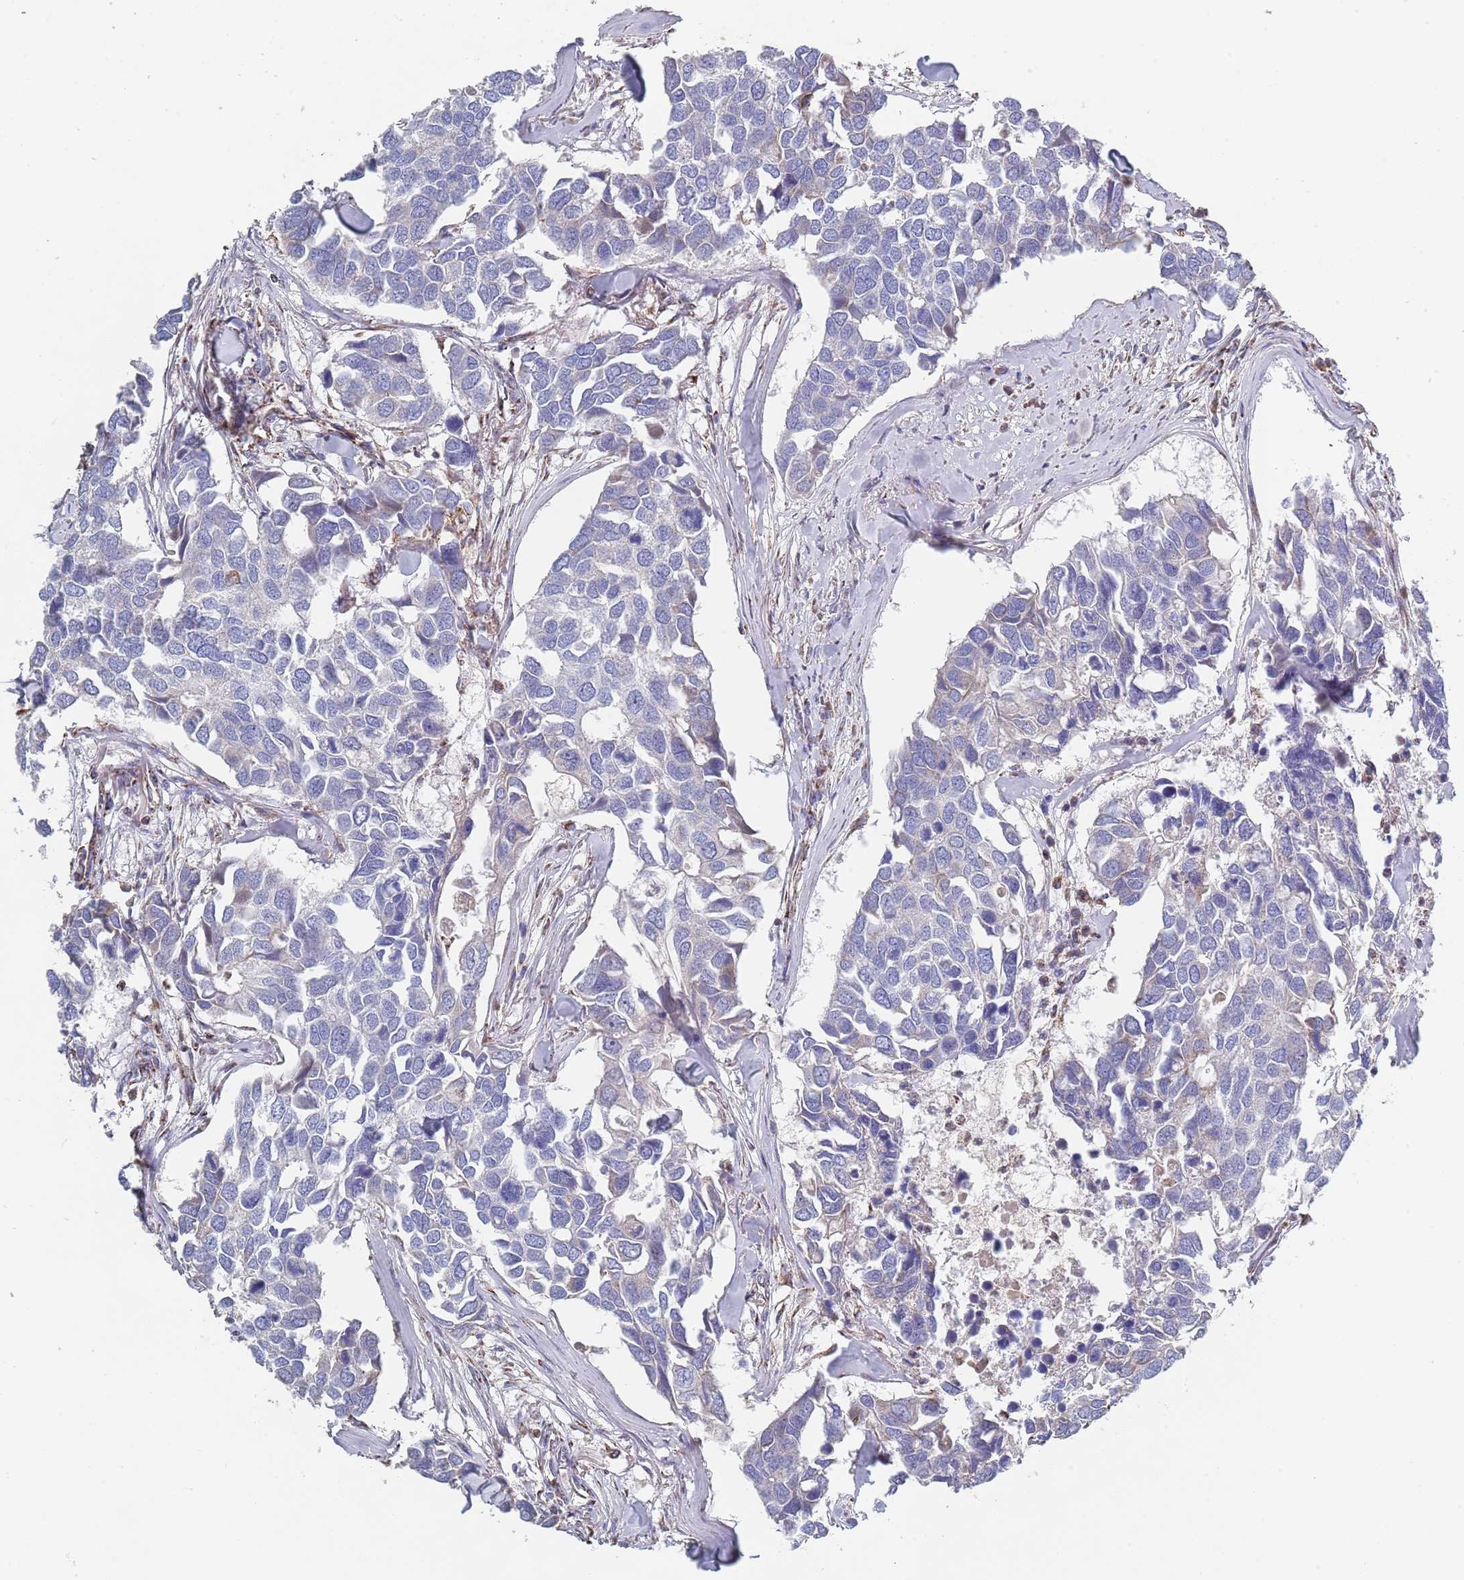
{"staining": {"intensity": "negative", "quantity": "none", "location": "none"}, "tissue": "breast cancer", "cell_type": "Tumor cells", "image_type": "cancer", "snomed": [{"axis": "morphology", "description": "Duct carcinoma"}, {"axis": "topography", "description": "Breast"}], "caption": "Immunohistochemistry (IHC) micrograph of neoplastic tissue: human breast cancer (invasive ductal carcinoma) stained with DAB (3,3'-diaminobenzidine) reveals no significant protein expression in tumor cells.", "gene": "PGP", "patient": {"sex": "female", "age": 83}}